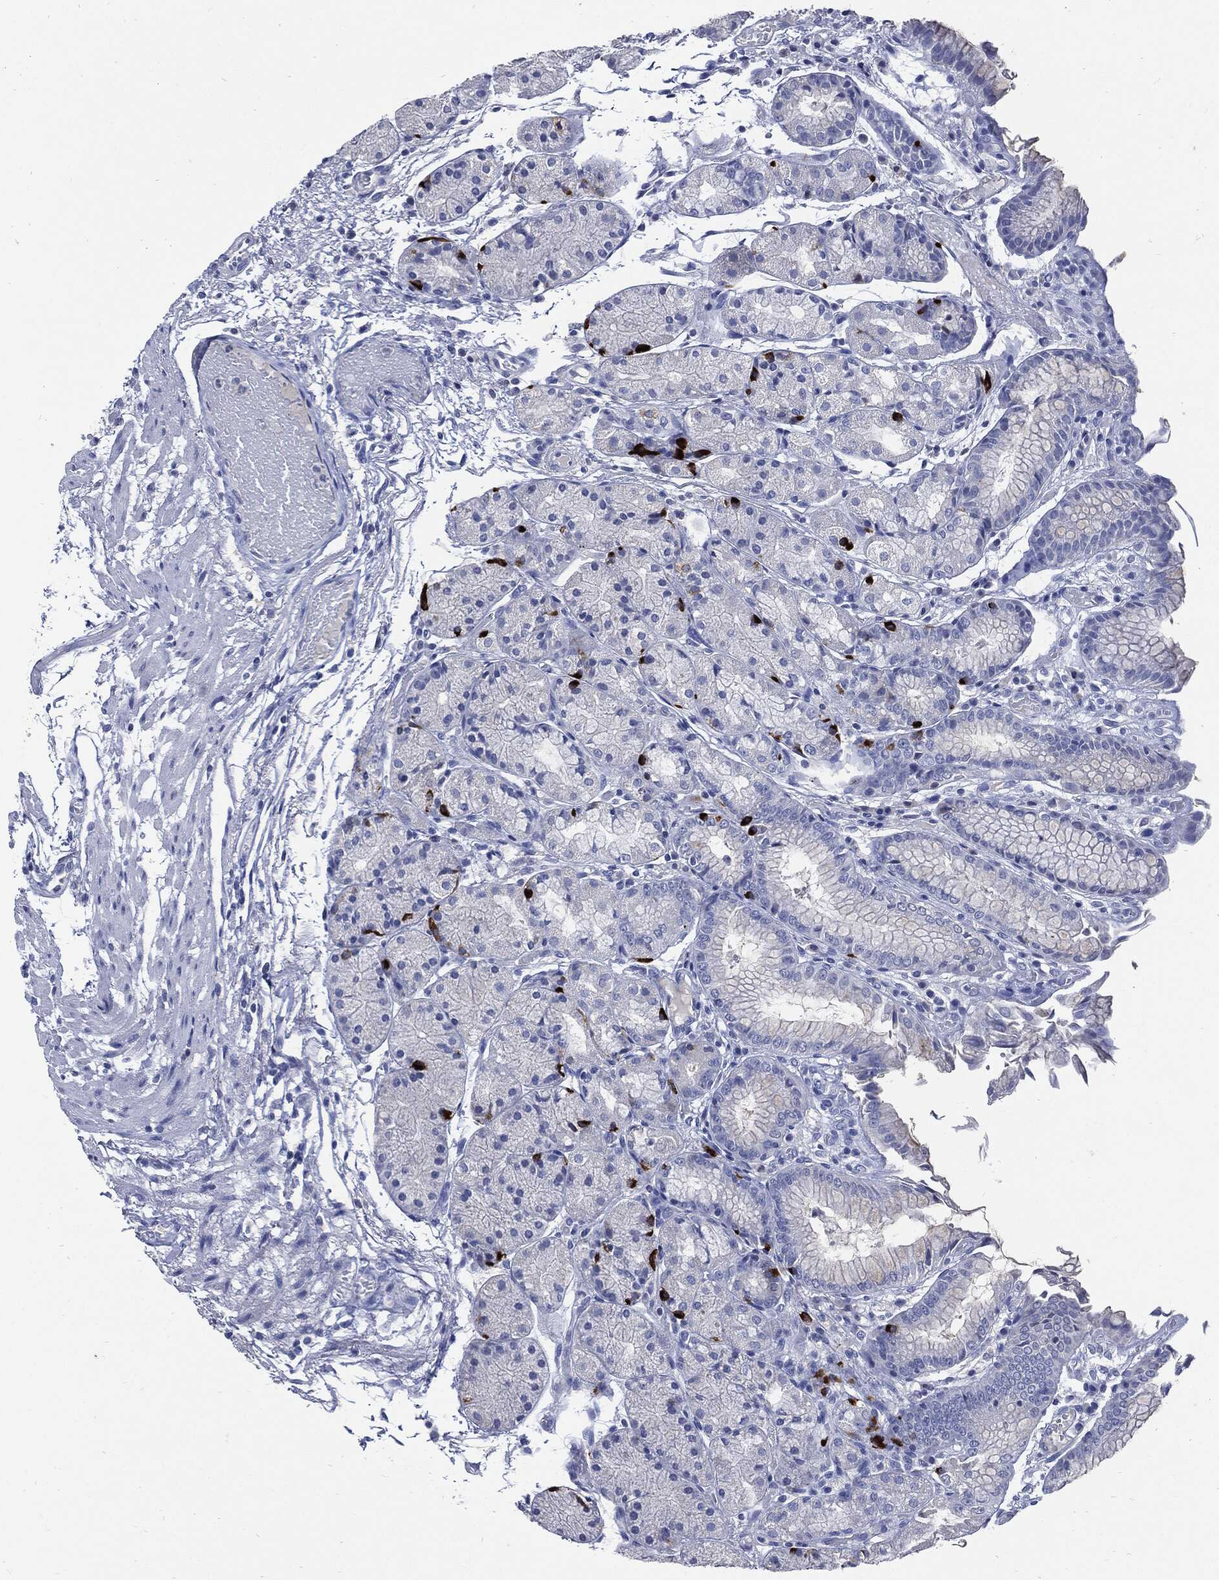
{"staining": {"intensity": "strong", "quantity": "<25%", "location": "cytoplasmic/membranous"}, "tissue": "stomach", "cell_type": "Glandular cells", "image_type": "normal", "snomed": [{"axis": "morphology", "description": "Normal tissue, NOS"}, {"axis": "topography", "description": "Stomach, upper"}], "caption": "Normal stomach exhibits strong cytoplasmic/membranous staining in about <25% of glandular cells, visualized by immunohistochemistry.", "gene": "CPE", "patient": {"sex": "male", "age": 72}}